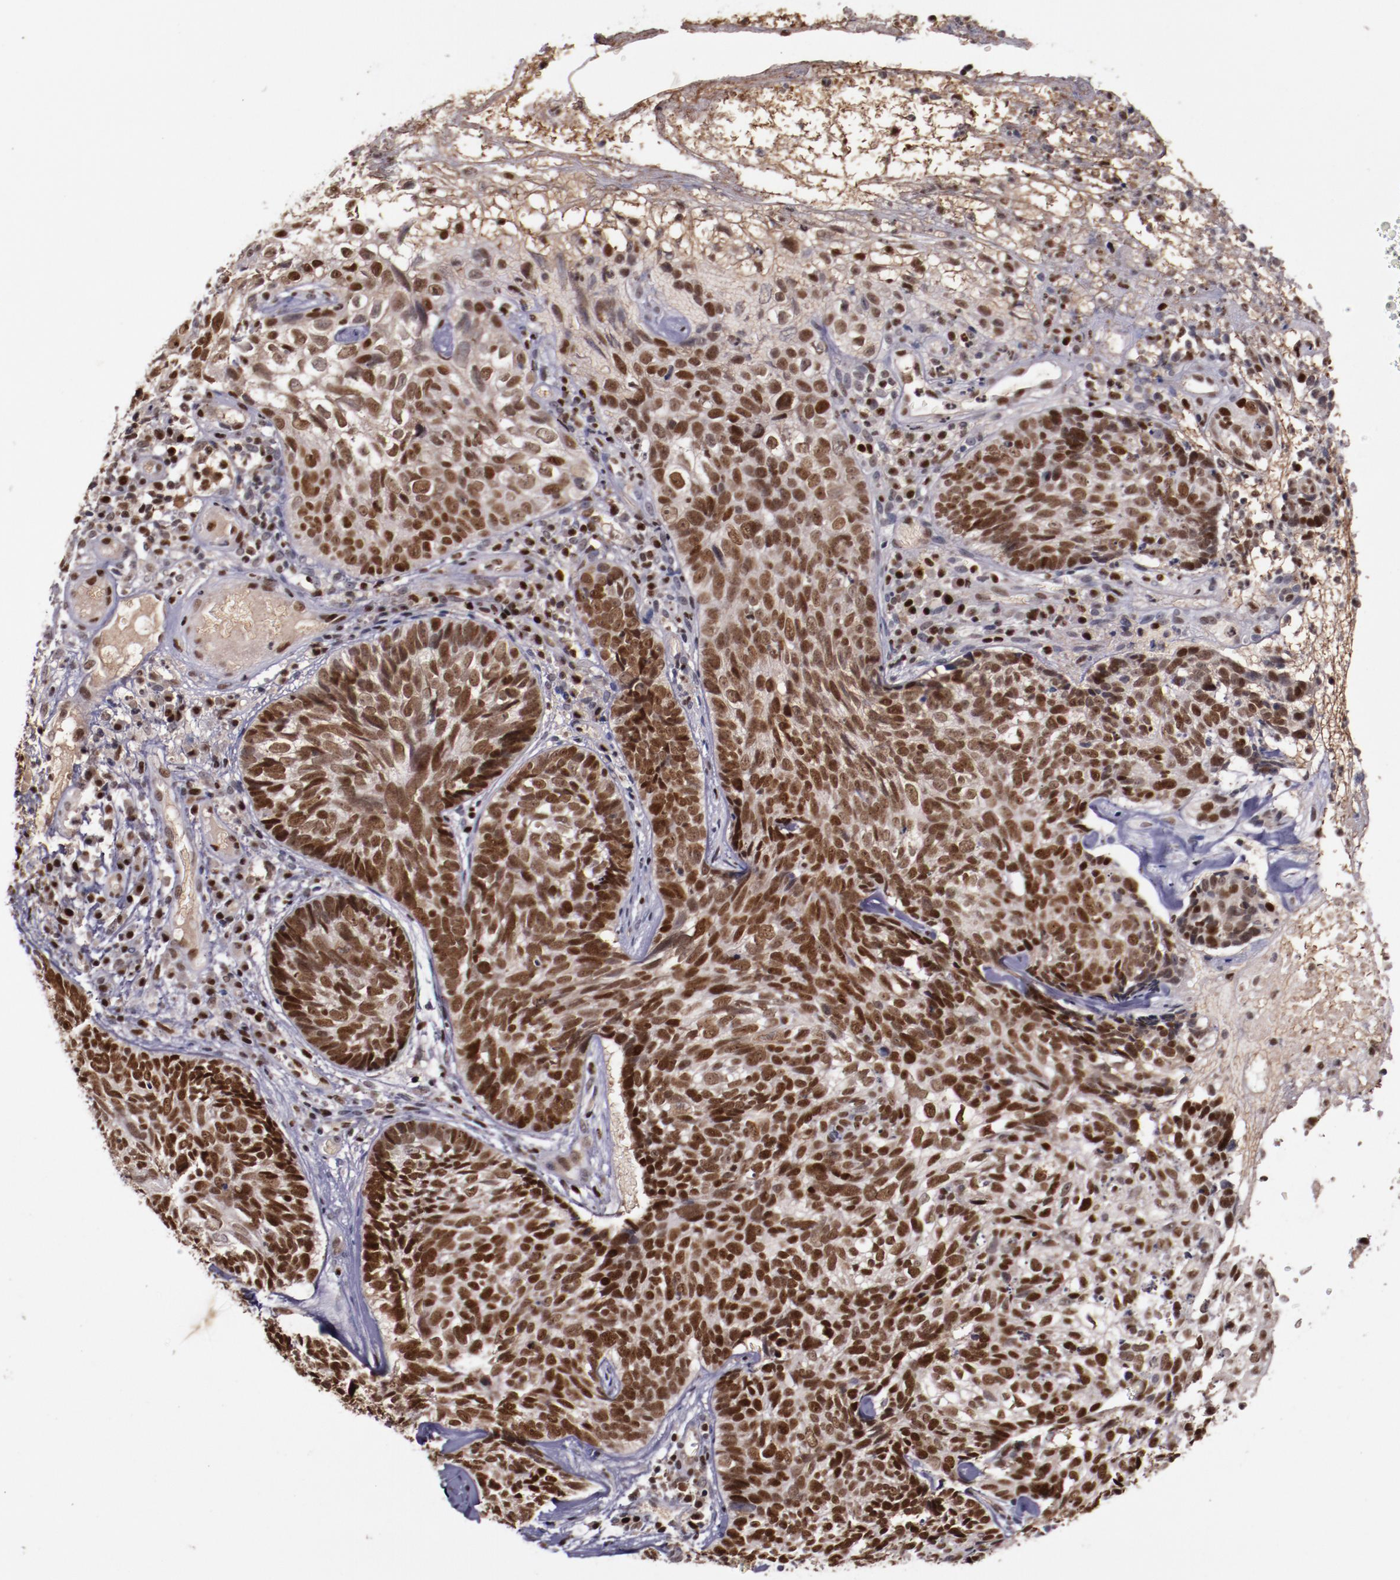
{"staining": {"intensity": "strong", "quantity": ">75%", "location": "nuclear"}, "tissue": "skin cancer", "cell_type": "Tumor cells", "image_type": "cancer", "snomed": [{"axis": "morphology", "description": "Basal cell carcinoma"}, {"axis": "topography", "description": "Skin"}], "caption": "This photomicrograph displays immunohistochemistry staining of skin cancer (basal cell carcinoma), with high strong nuclear positivity in about >75% of tumor cells.", "gene": "CHEK2", "patient": {"sex": "male", "age": 72}}